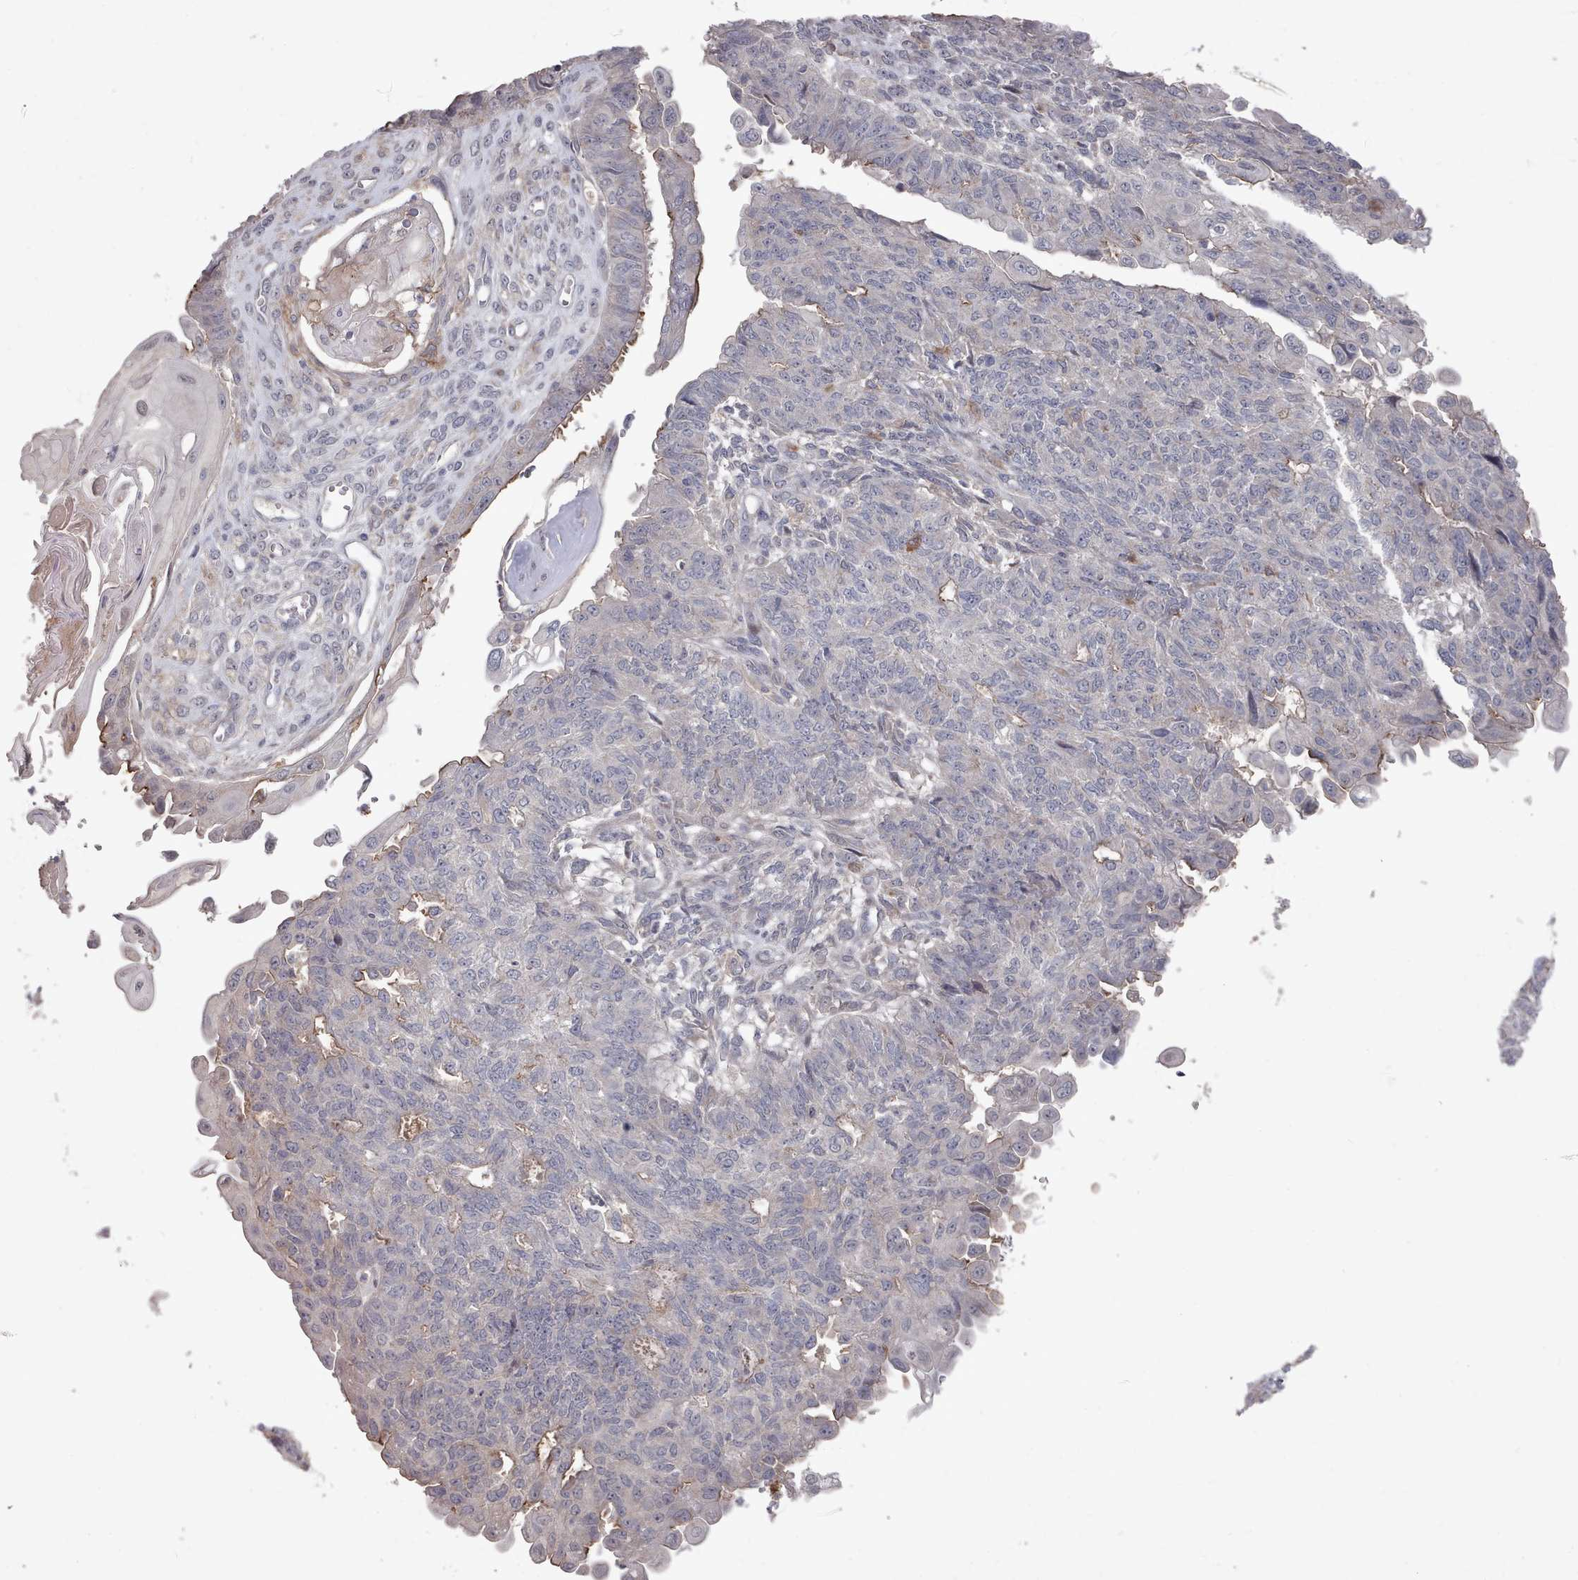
{"staining": {"intensity": "negative", "quantity": "none", "location": "none"}, "tissue": "endometrial cancer", "cell_type": "Tumor cells", "image_type": "cancer", "snomed": [{"axis": "morphology", "description": "Adenocarcinoma, NOS"}, {"axis": "topography", "description": "Endometrium"}], "caption": "A high-resolution image shows IHC staining of endometrial adenocarcinoma, which exhibits no significant staining in tumor cells.", "gene": "COL8A2", "patient": {"sex": "female", "age": 32}}